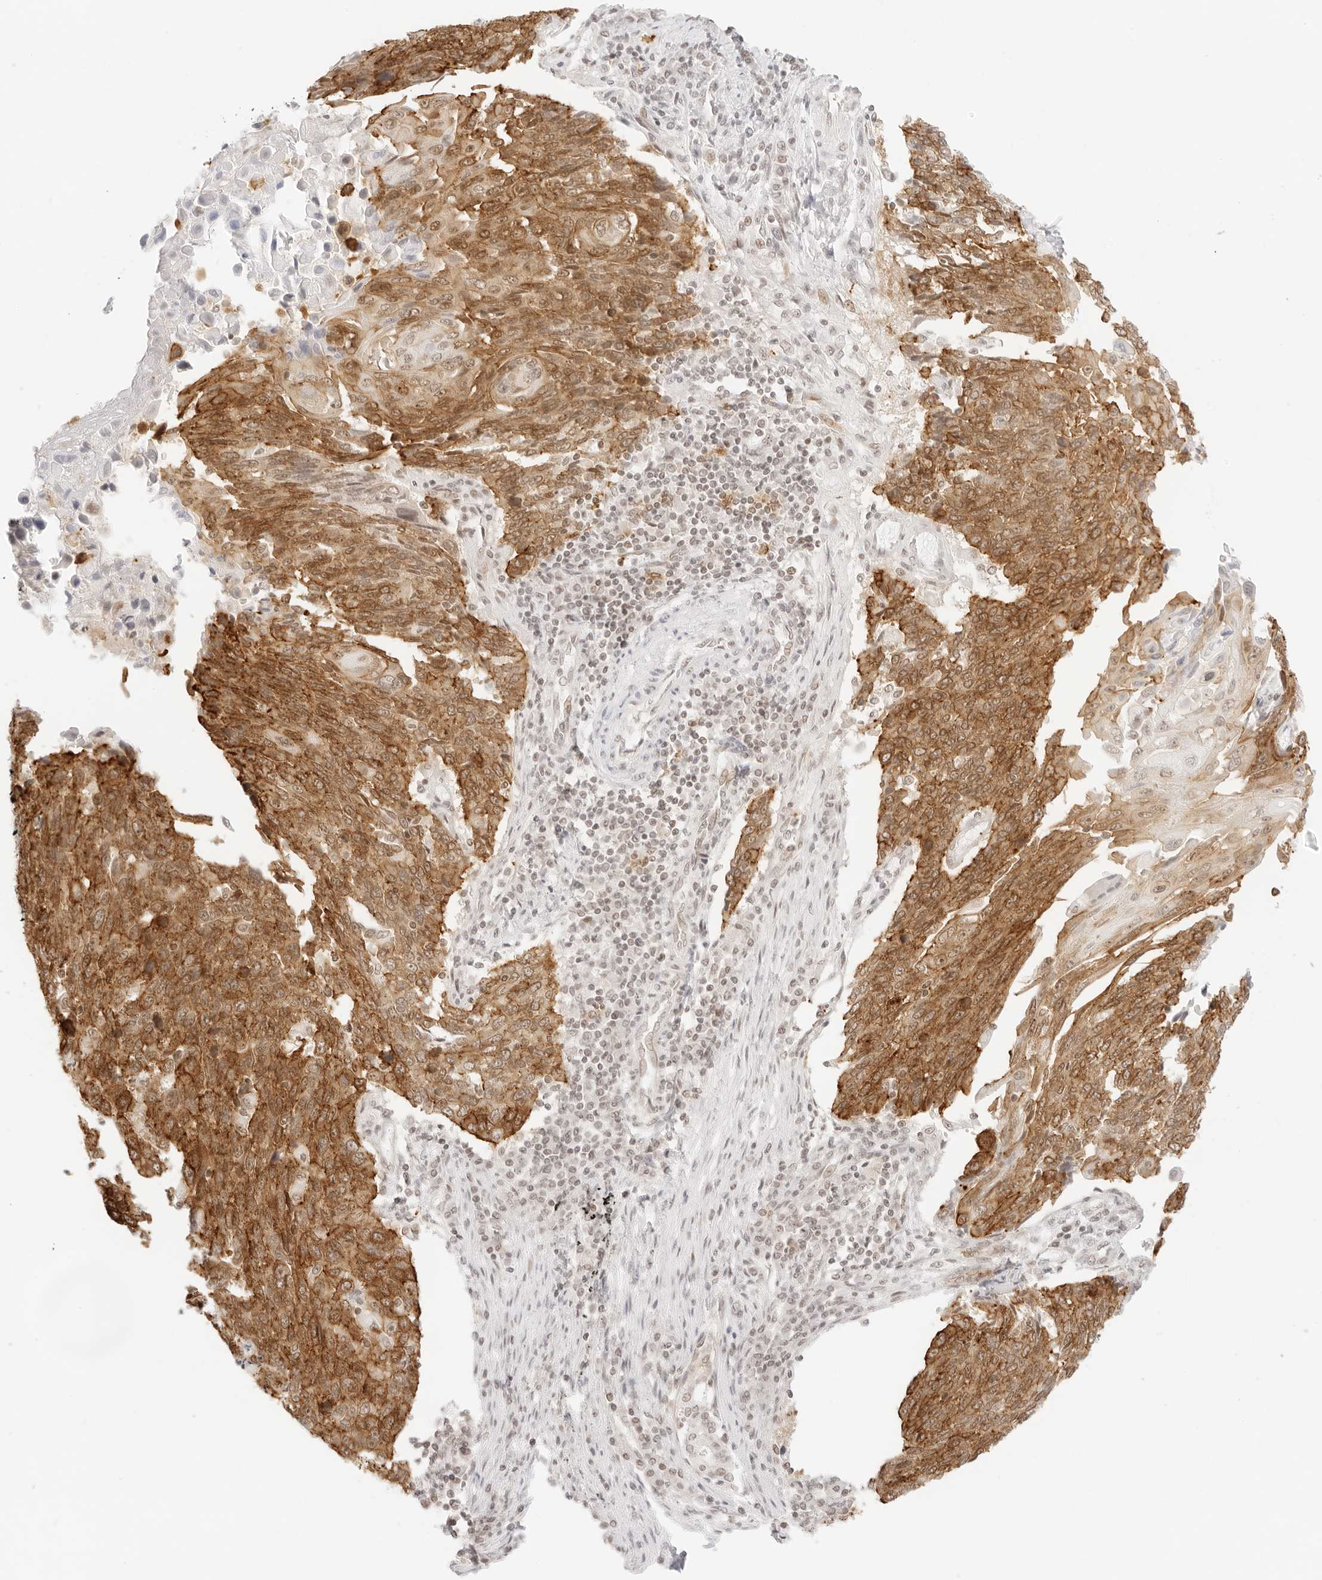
{"staining": {"intensity": "moderate", "quantity": ">75%", "location": "cytoplasmic/membranous,nuclear"}, "tissue": "lung cancer", "cell_type": "Tumor cells", "image_type": "cancer", "snomed": [{"axis": "morphology", "description": "Squamous cell carcinoma, NOS"}, {"axis": "topography", "description": "Lung"}], "caption": "IHC image of neoplastic tissue: human squamous cell carcinoma (lung) stained using IHC reveals medium levels of moderate protein expression localized specifically in the cytoplasmic/membranous and nuclear of tumor cells, appearing as a cytoplasmic/membranous and nuclear brown color.", "gene": "GNAS", "patient": {"sex": "male", "age": 66}}